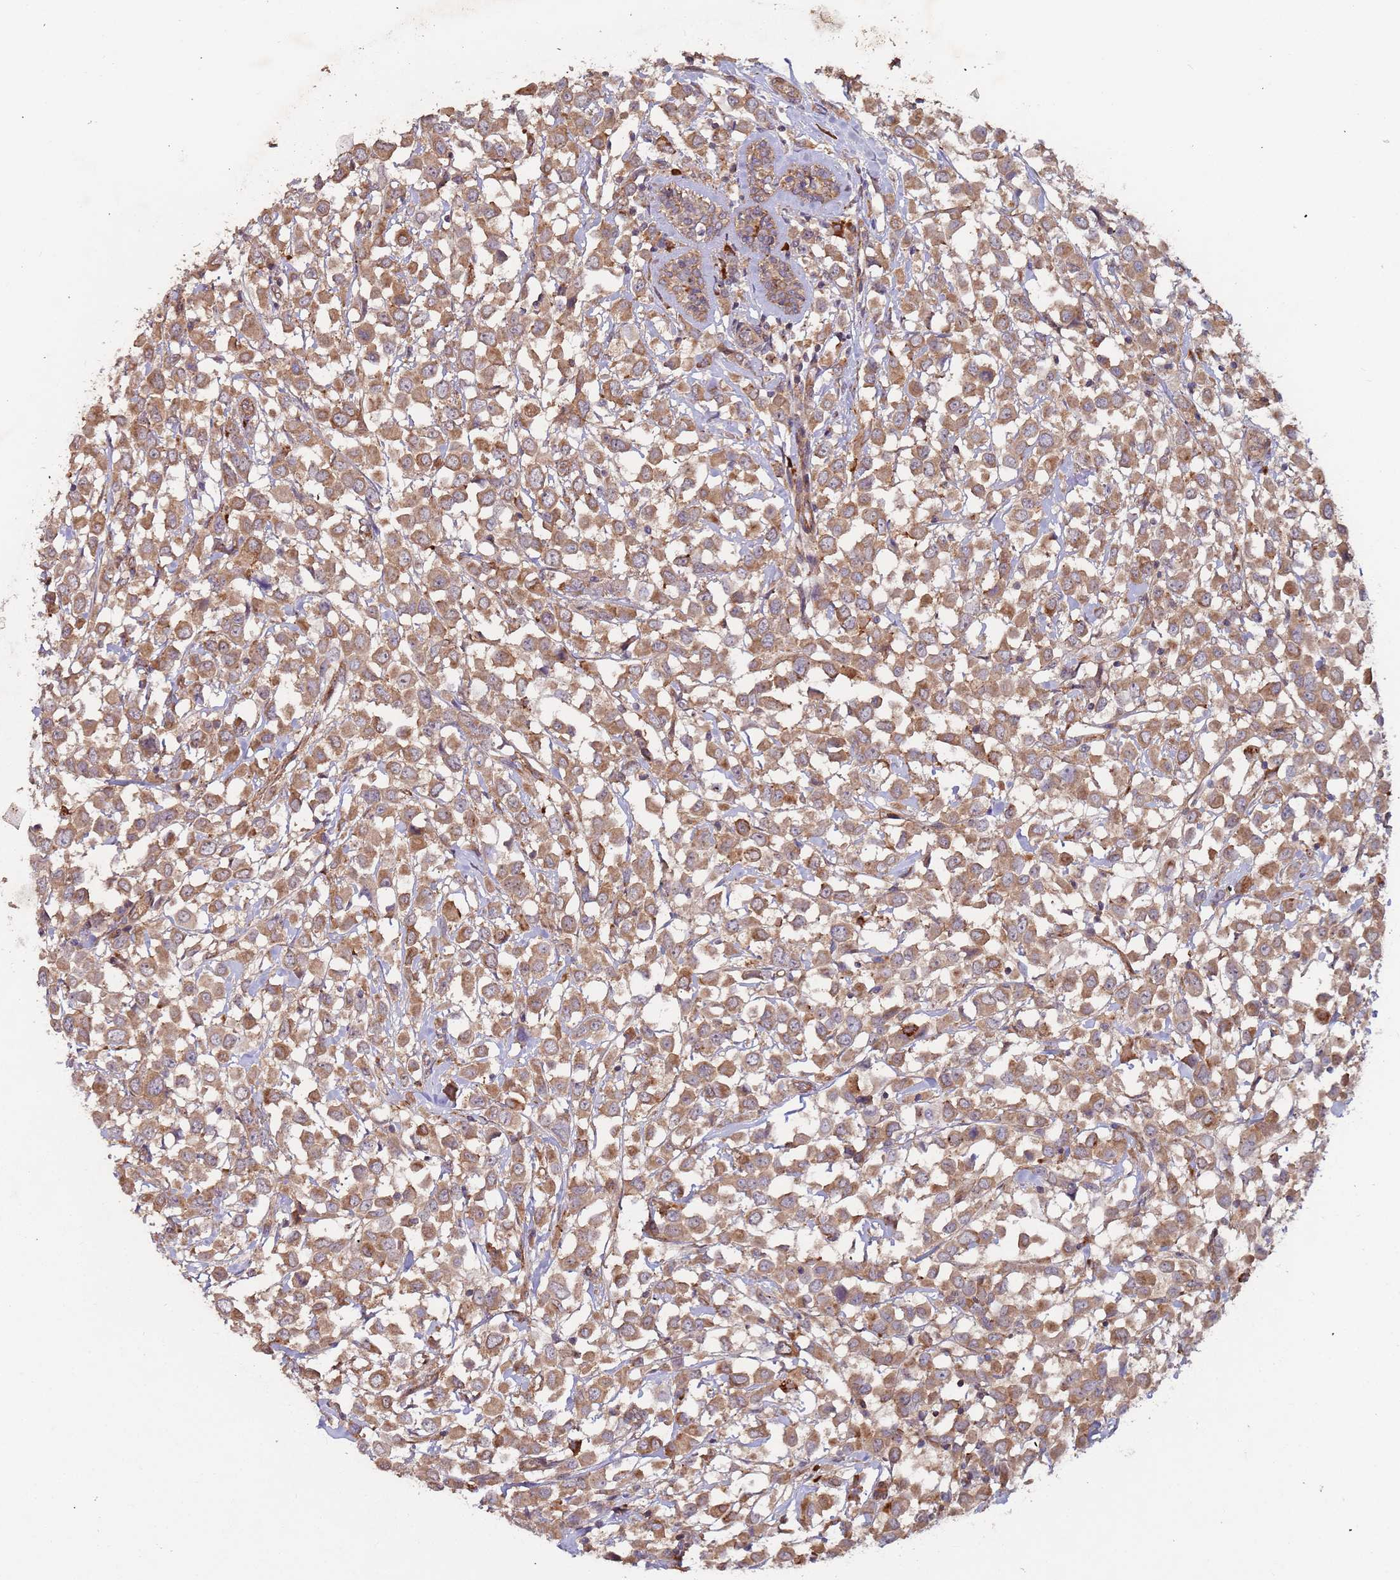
{"staining": {"intensity": "moderate", "quantity": ">75%", "location": "cytoplasmic/membranous"}, "tissue": "breast cancer", "cell_type": "Tumor cells", "image_type": "cancer", "snomed": [{"axis": "morphology", "description": "Duct carcinoma"}, {"axis": "topography", "description": "Breast"}], "caption": "Tumor cells exhibit medium levels of moderate cytoplasmic/membranous expression in about >75% of cells in breast cancer (intraductal carcinoma).", "gene": "KANSL1L", "patient": {"sex": "female", "age": 61}}